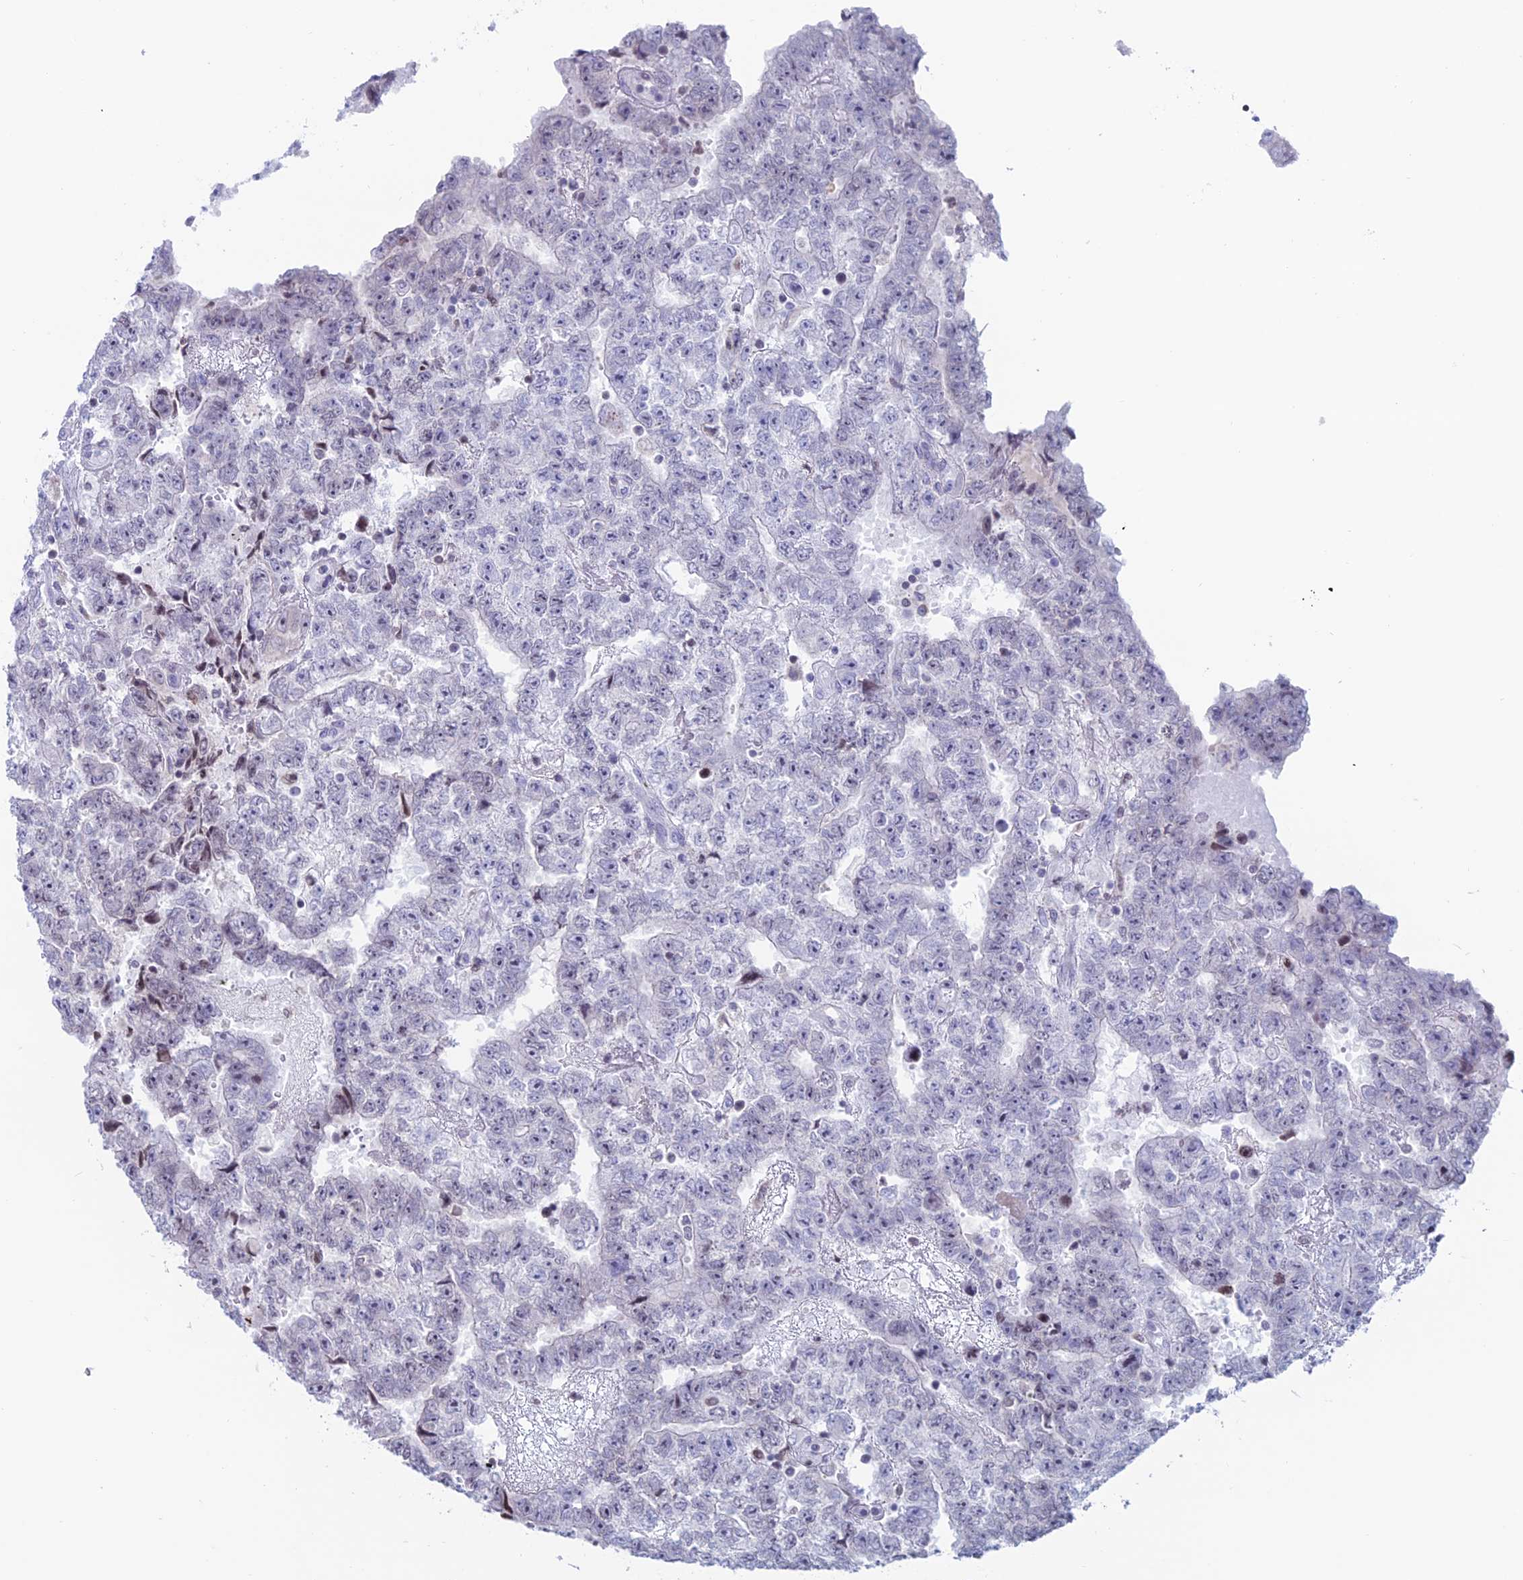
{"staining": {"intensity": "negative", "quantity": "none", "location": "none"}, "tissue": "testis cancer", "cell_type": "Tumor cells", "image_type": "cancer", "snomed": [{"axis": "morphology", "description": "Carcinoma, Embryonal, NOS"}, {"axis": "topography", "description": "Testis"}], "caption": "This is a histopathology image of IHC staining of embryonal carcinoma (testis), which shows no positivity in tumor cells.", "gene": "CERS6", "patient": {"sex": "male", "age": 25}}